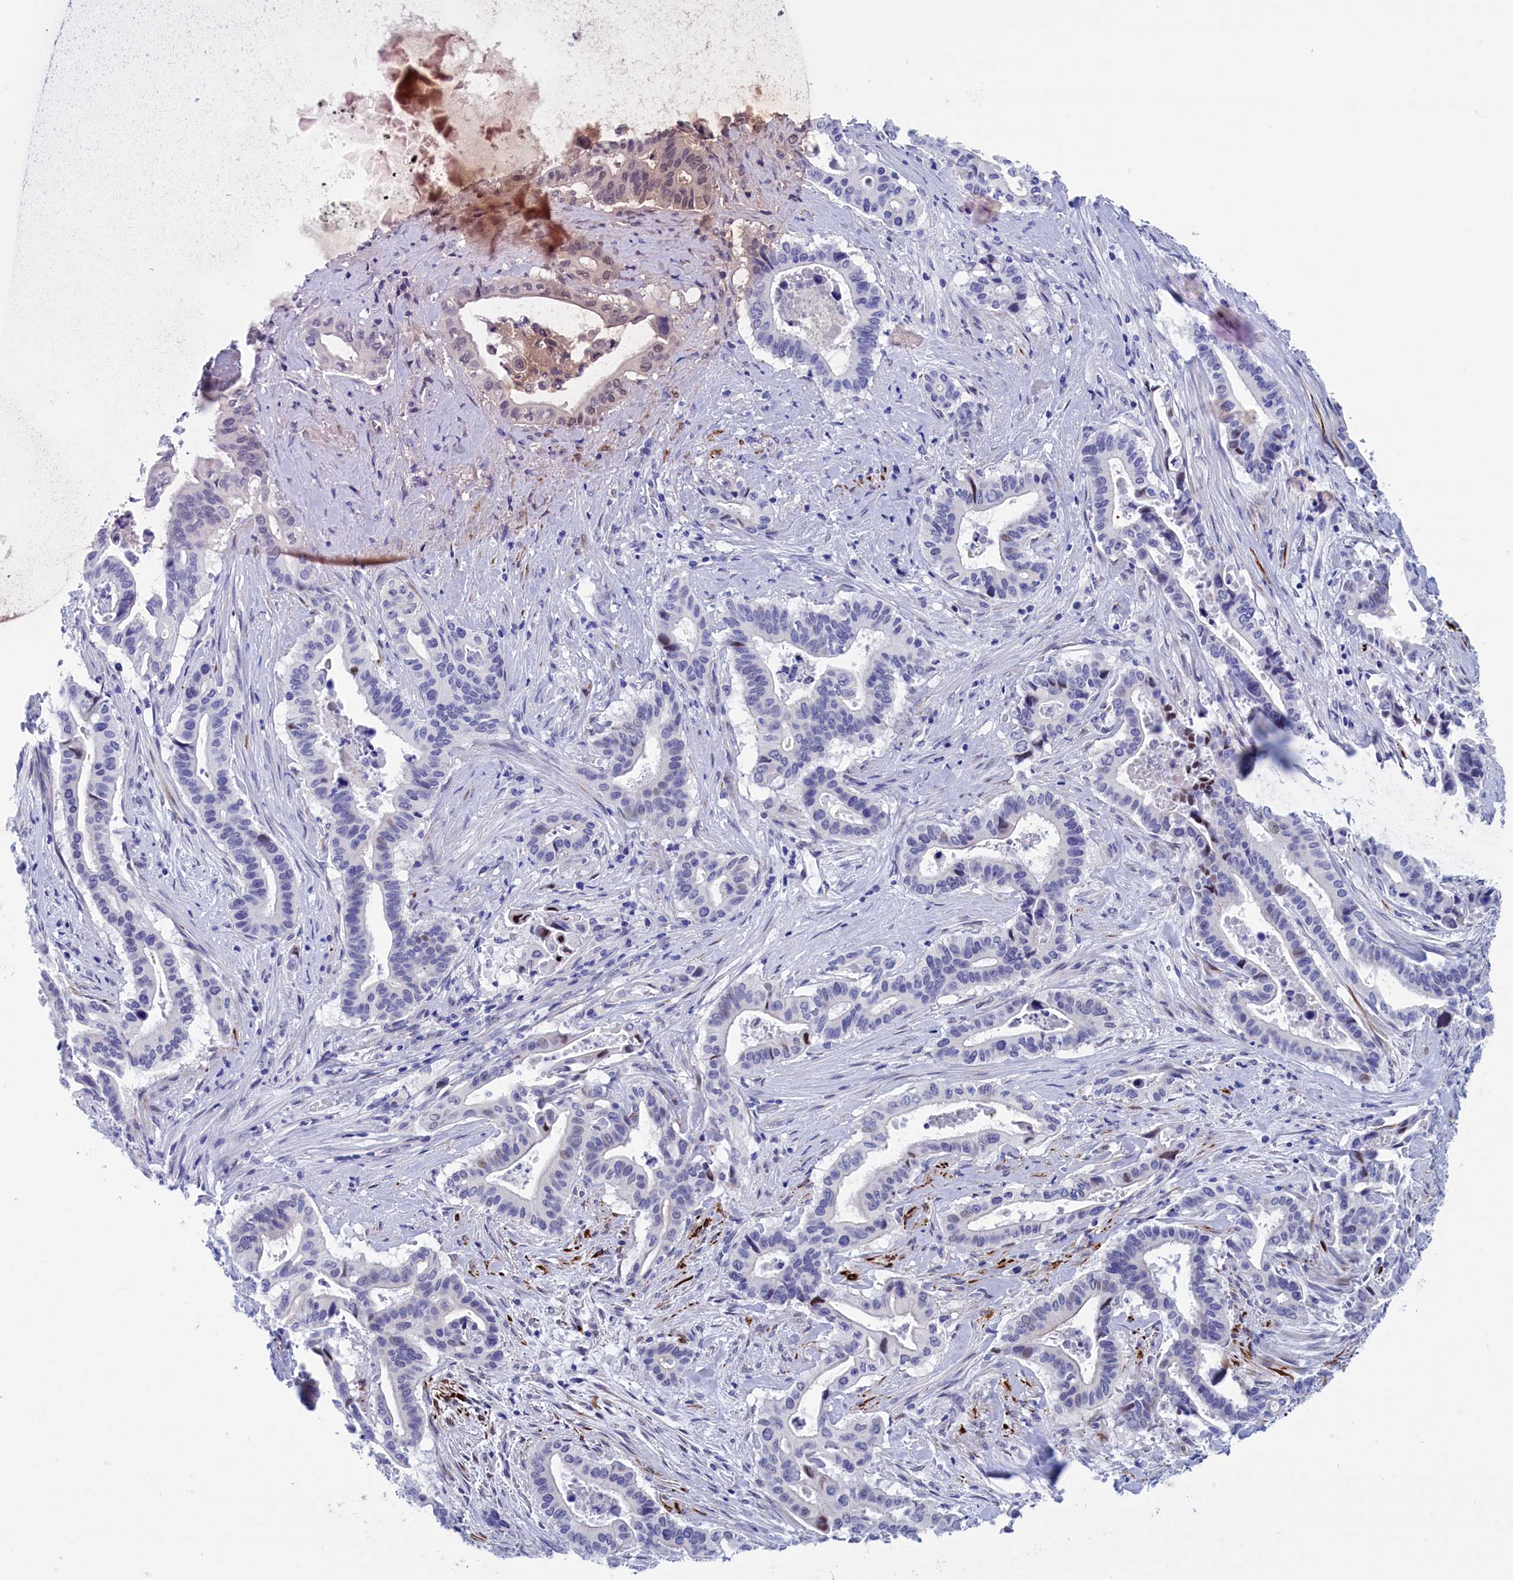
{"staining": {"intensity": "negative", "quantity": "none", "location": "none"}, "tissue": "pancreatic cancer", "cell_type": "Tumor cells", "image_type": "cancer", "snomed": [{"axis": "morphology", "description": "Adenocarcinoma, NOS"}, {"axis": "topography", "description": "Pancreas"}], "caption": "Human pancreatic cancer stained for a protein using IHC demonstrates no positivity in tumor cells.", "gene": "WDR83", "patient": {"sex": "female", "age": 77}}